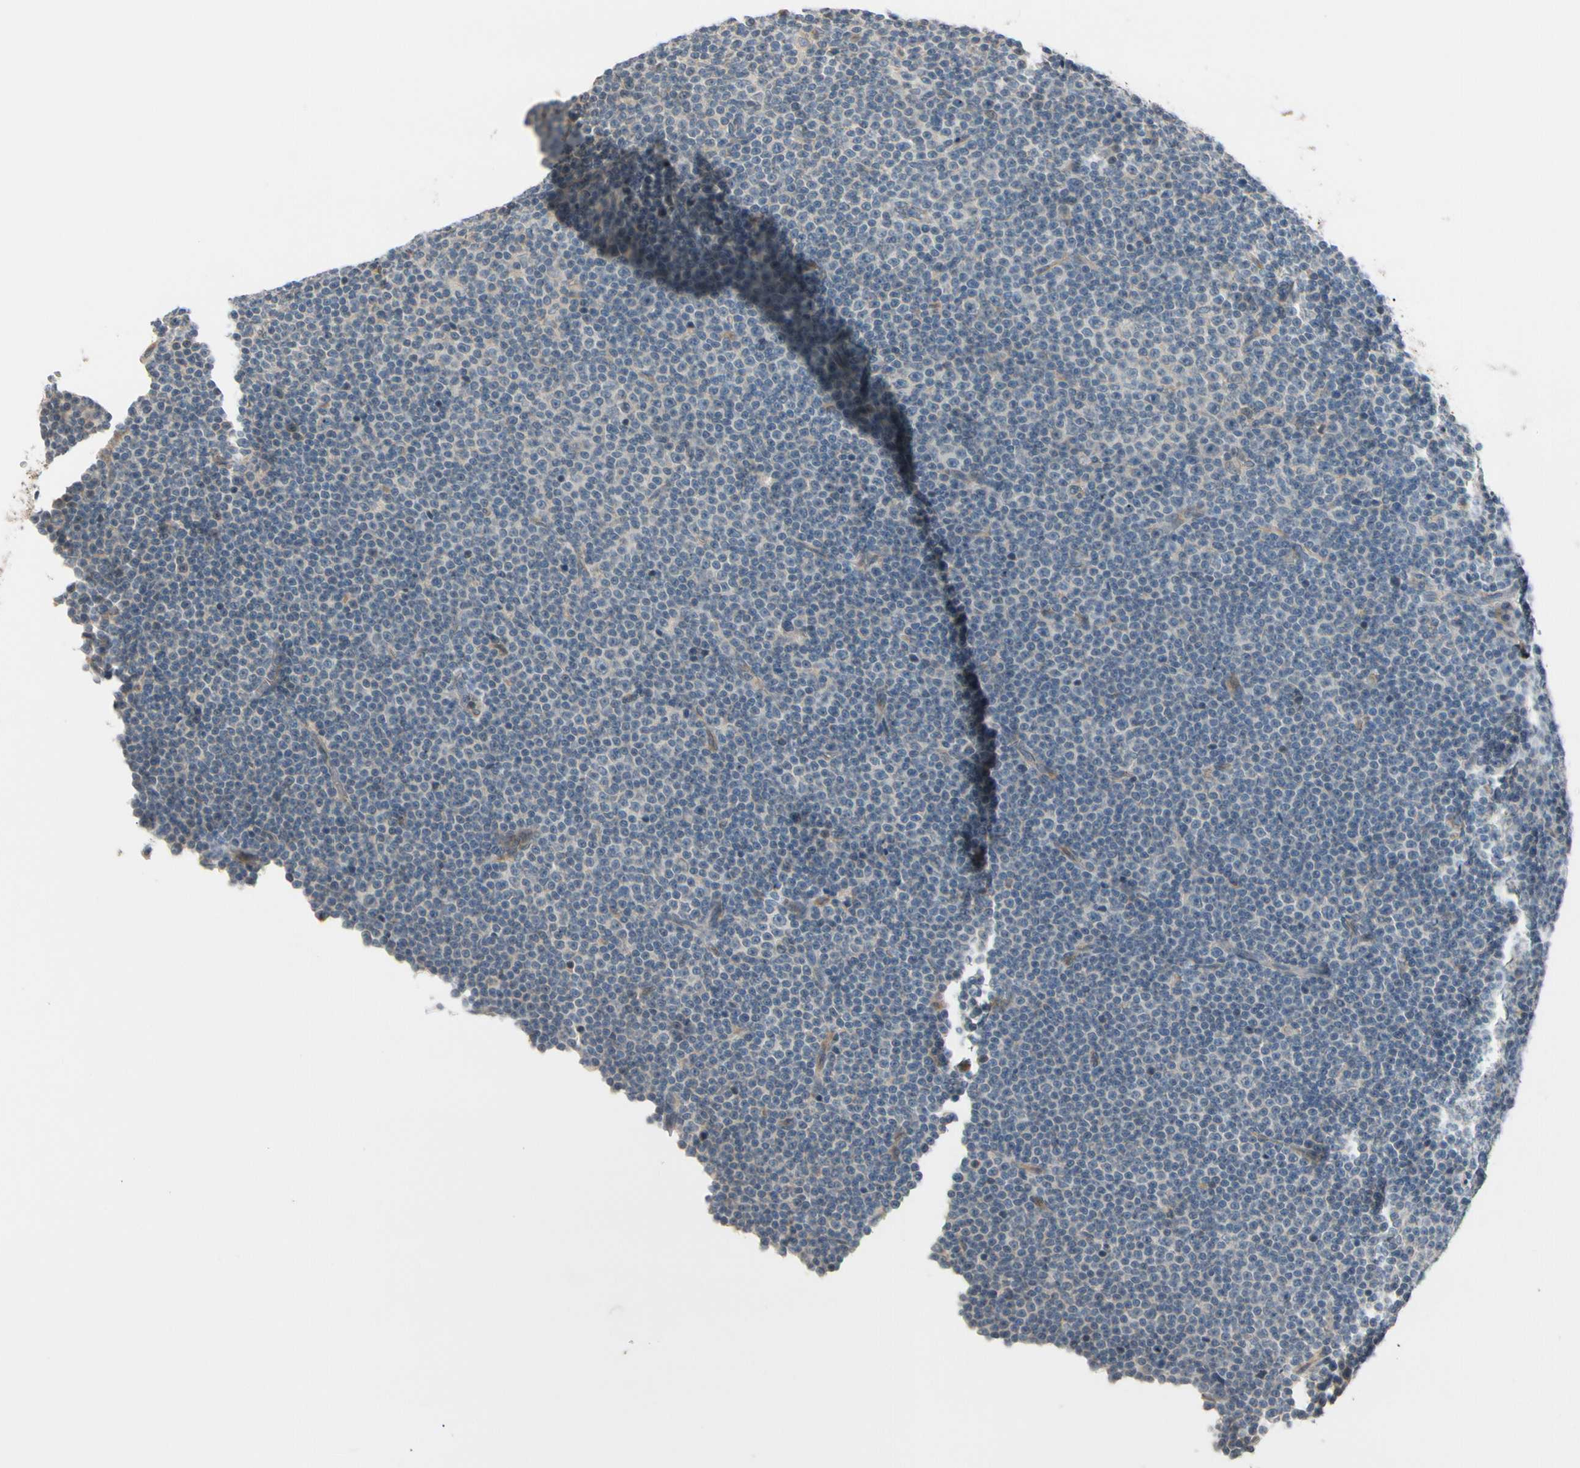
{"staining": {"intensity": "negative", "quantity": "none", "location": "none"}, "tissue": "lymphoma", "cell_type": "Tumor cells", "image_type": "cancer", "snomed": [{"axis": "morphology", "description": "Malignant lymphoma, non-Hodgkin's type, Low grade"}, {"axis": "topography", "description": "Lymph node"}], "caption": "Immunohistochemistry of lymphoma reveals no staining in tumor cells.", "gene": "FGF10", "patient": {"sex": "female", "age": 67}}